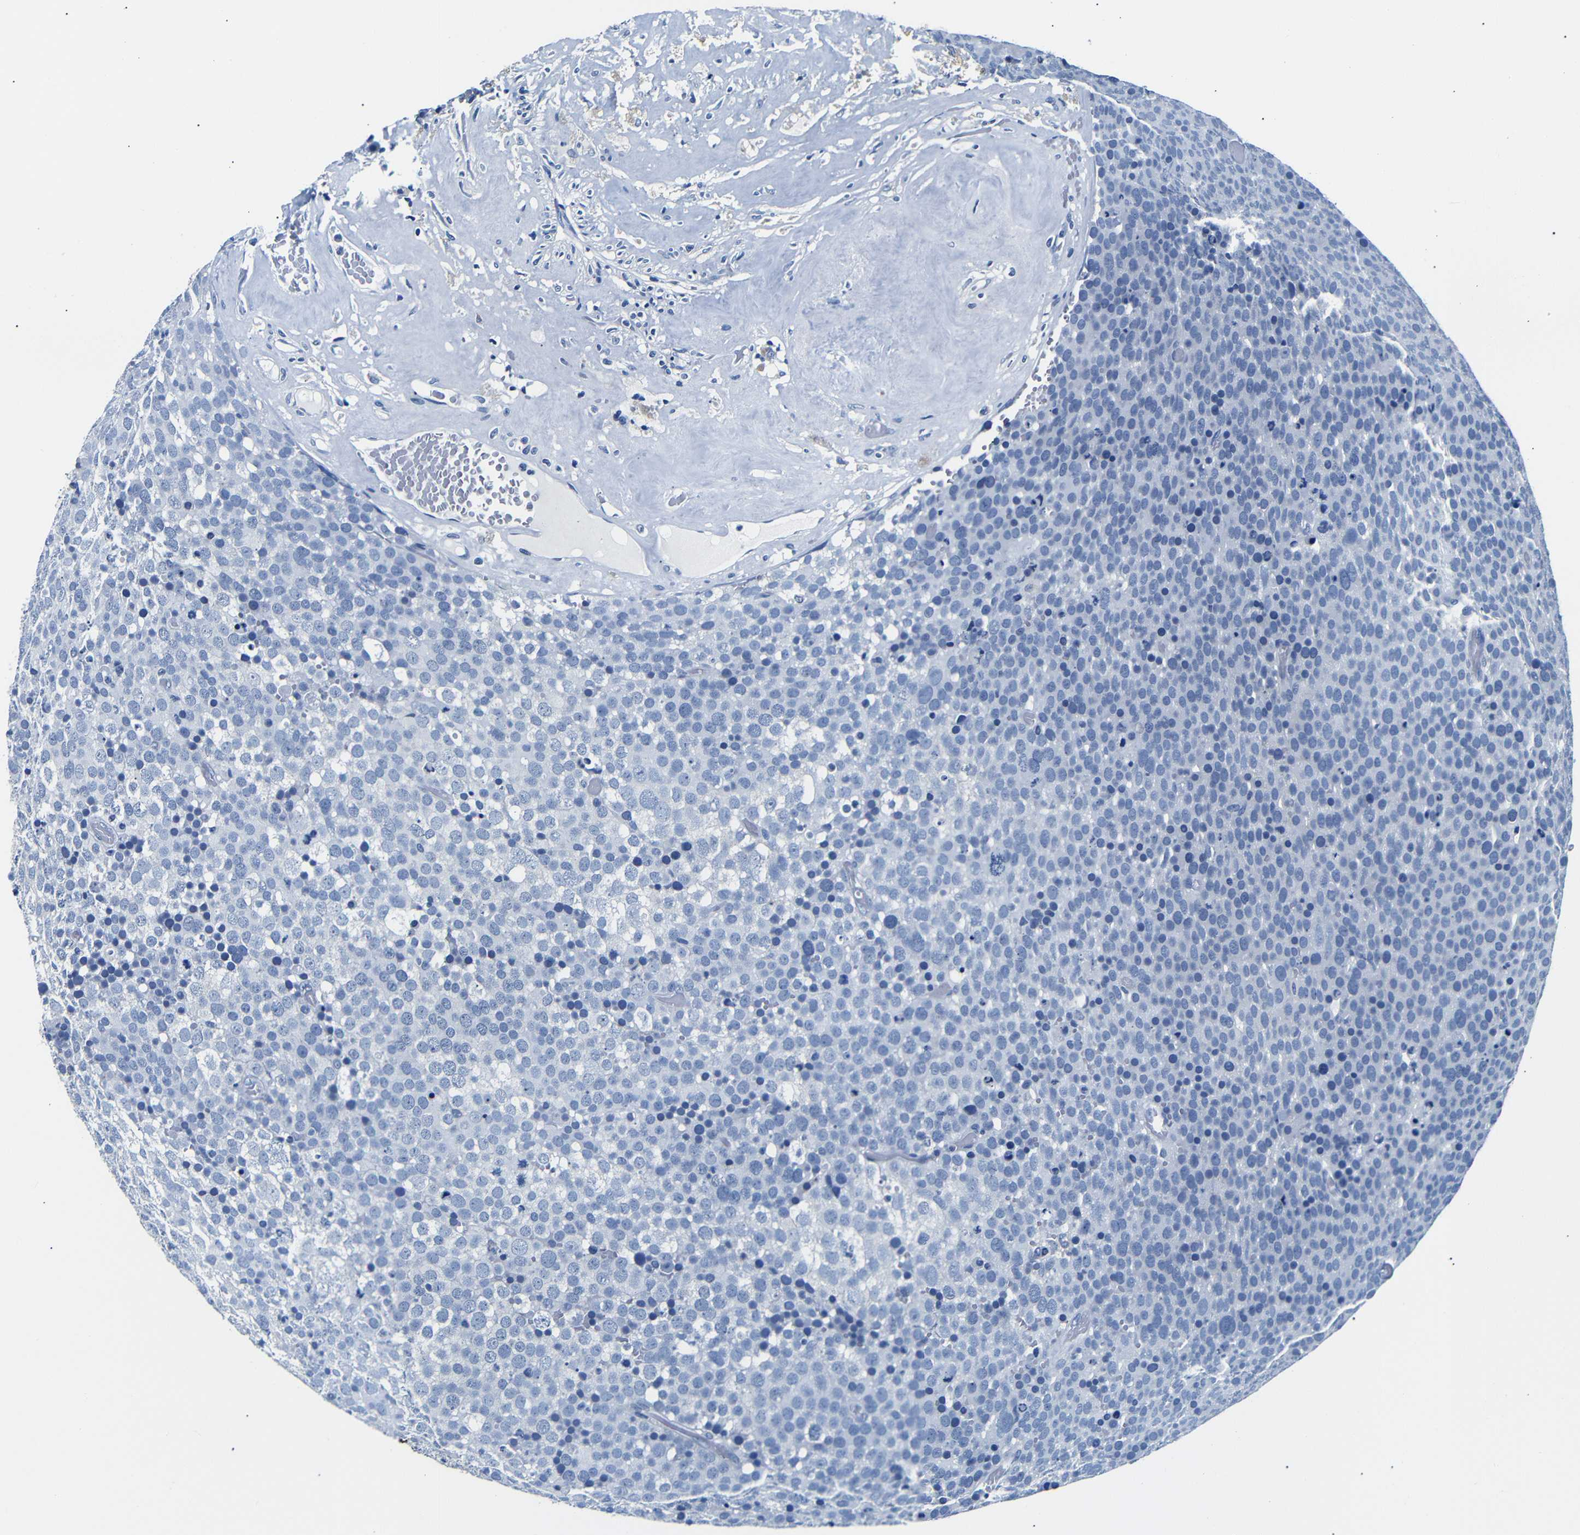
{"staining": {"intensity": "negative", "quantity": "none", "location": "none"}, "tissue": "testis cancer", "cell_type": "Tumor cells", "image_type": "cancer", "snomed": [{"axis": "morphology", "description": "Seminoma, NOS"}, {"axis": "topography", "description": "Testis"}], "caption": "Testis seminoma stained for a protein using immunohistochemistry shows no staining tumor cells.", "gene": "GAP43", "patient": {"sex": "male", "age": 71}}